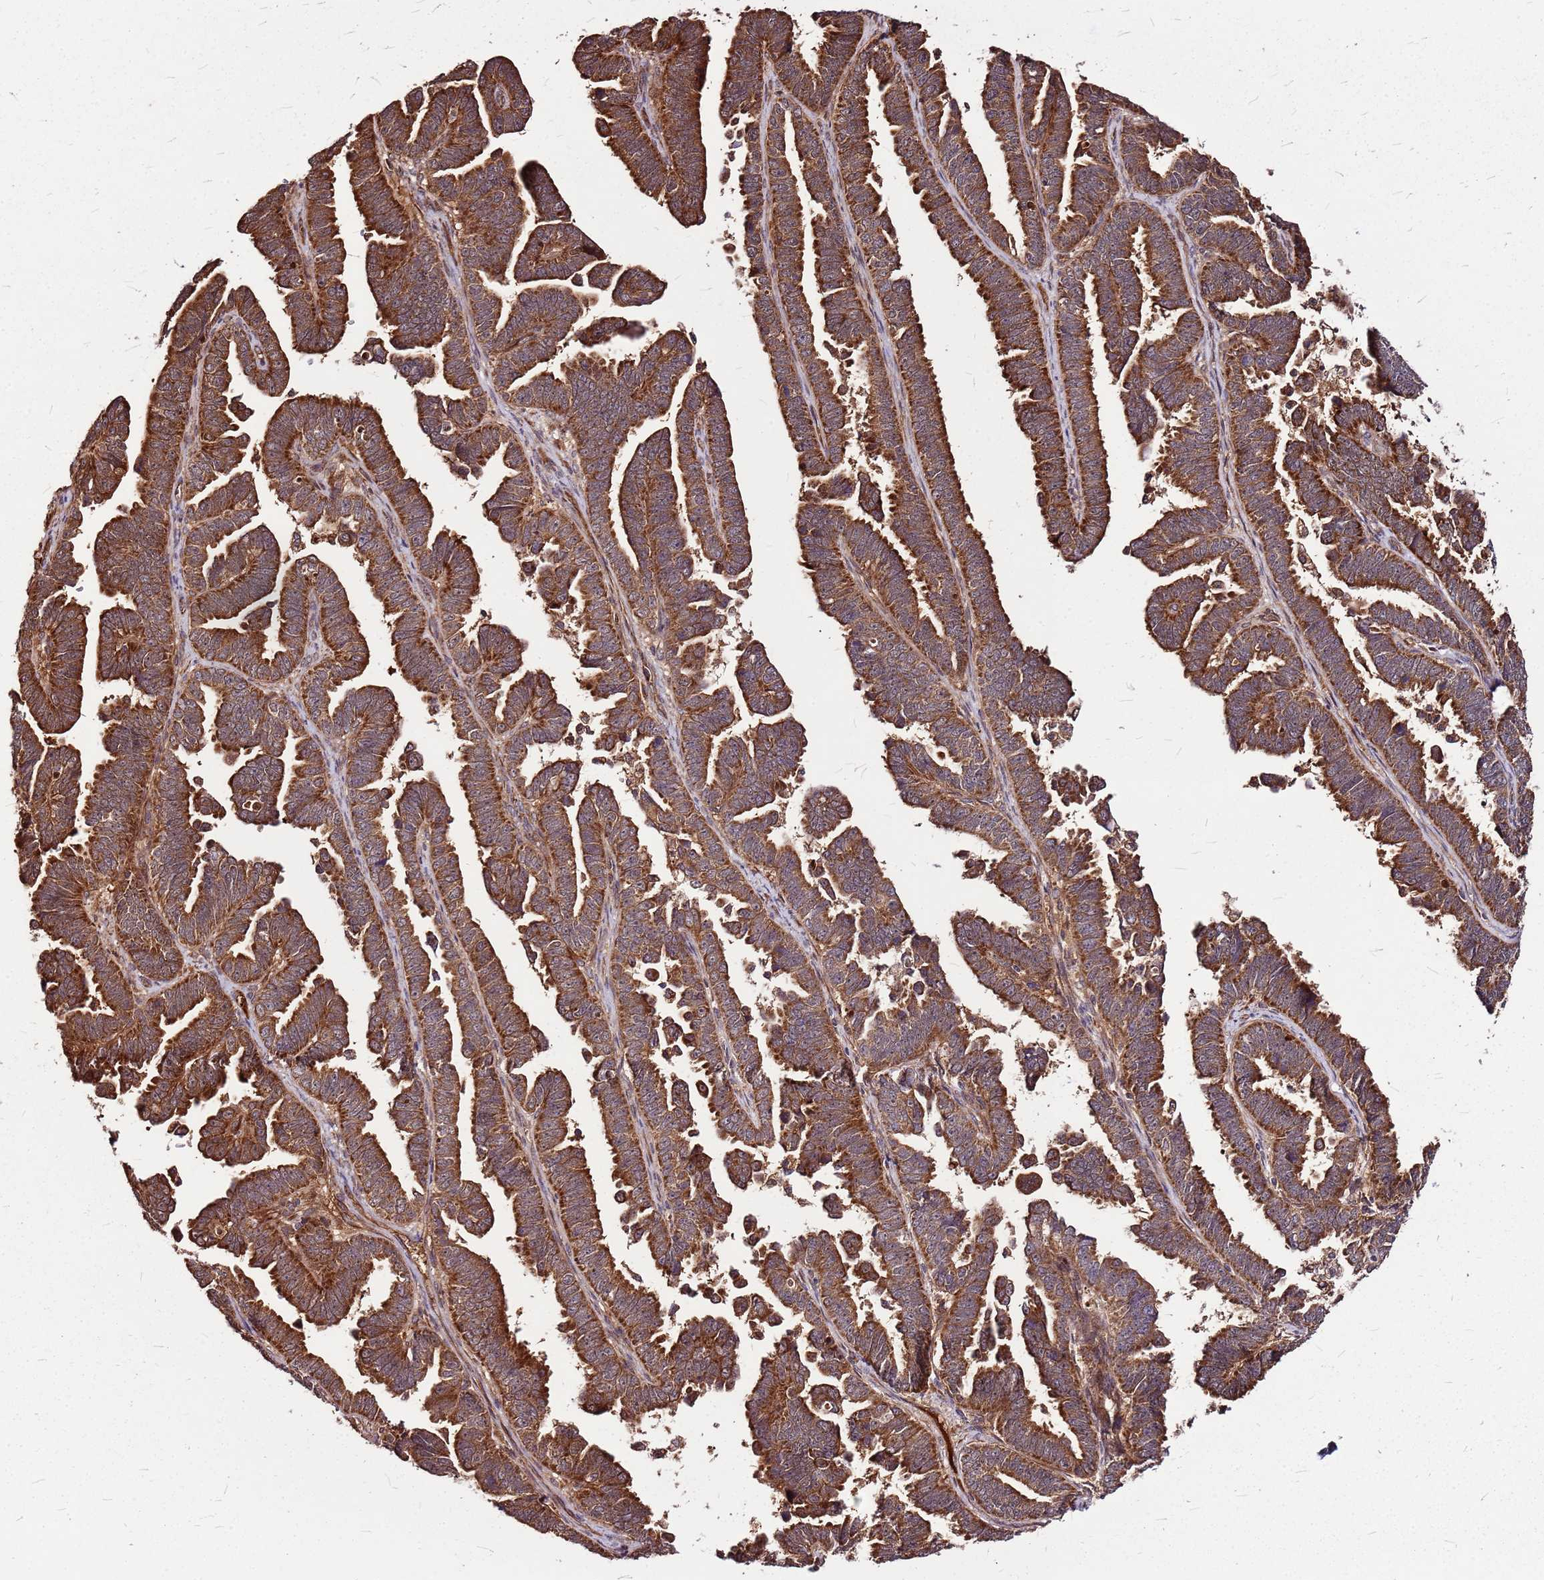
{"staining": {"intensity": "strong", "quantity": ">75%", "location": "cytoplasmic/membranous"}, "tissue": "endometrial cancer", "cell_type": "Tumor cells", "image_type": "cancer", "snomed": [{"axis": "morphology", "description": "Adenocarcinoma, NOS"}, {"axis": "topography", "description": "Endometrium"}], "caption": "A brown stain labels strong cytoplasmic/membranous staining of a protein in adenocarcinoma (endometrial) tumor cells.", "gene": "LYPLAL1", "patient": {"sex": "female", "age": 75}}